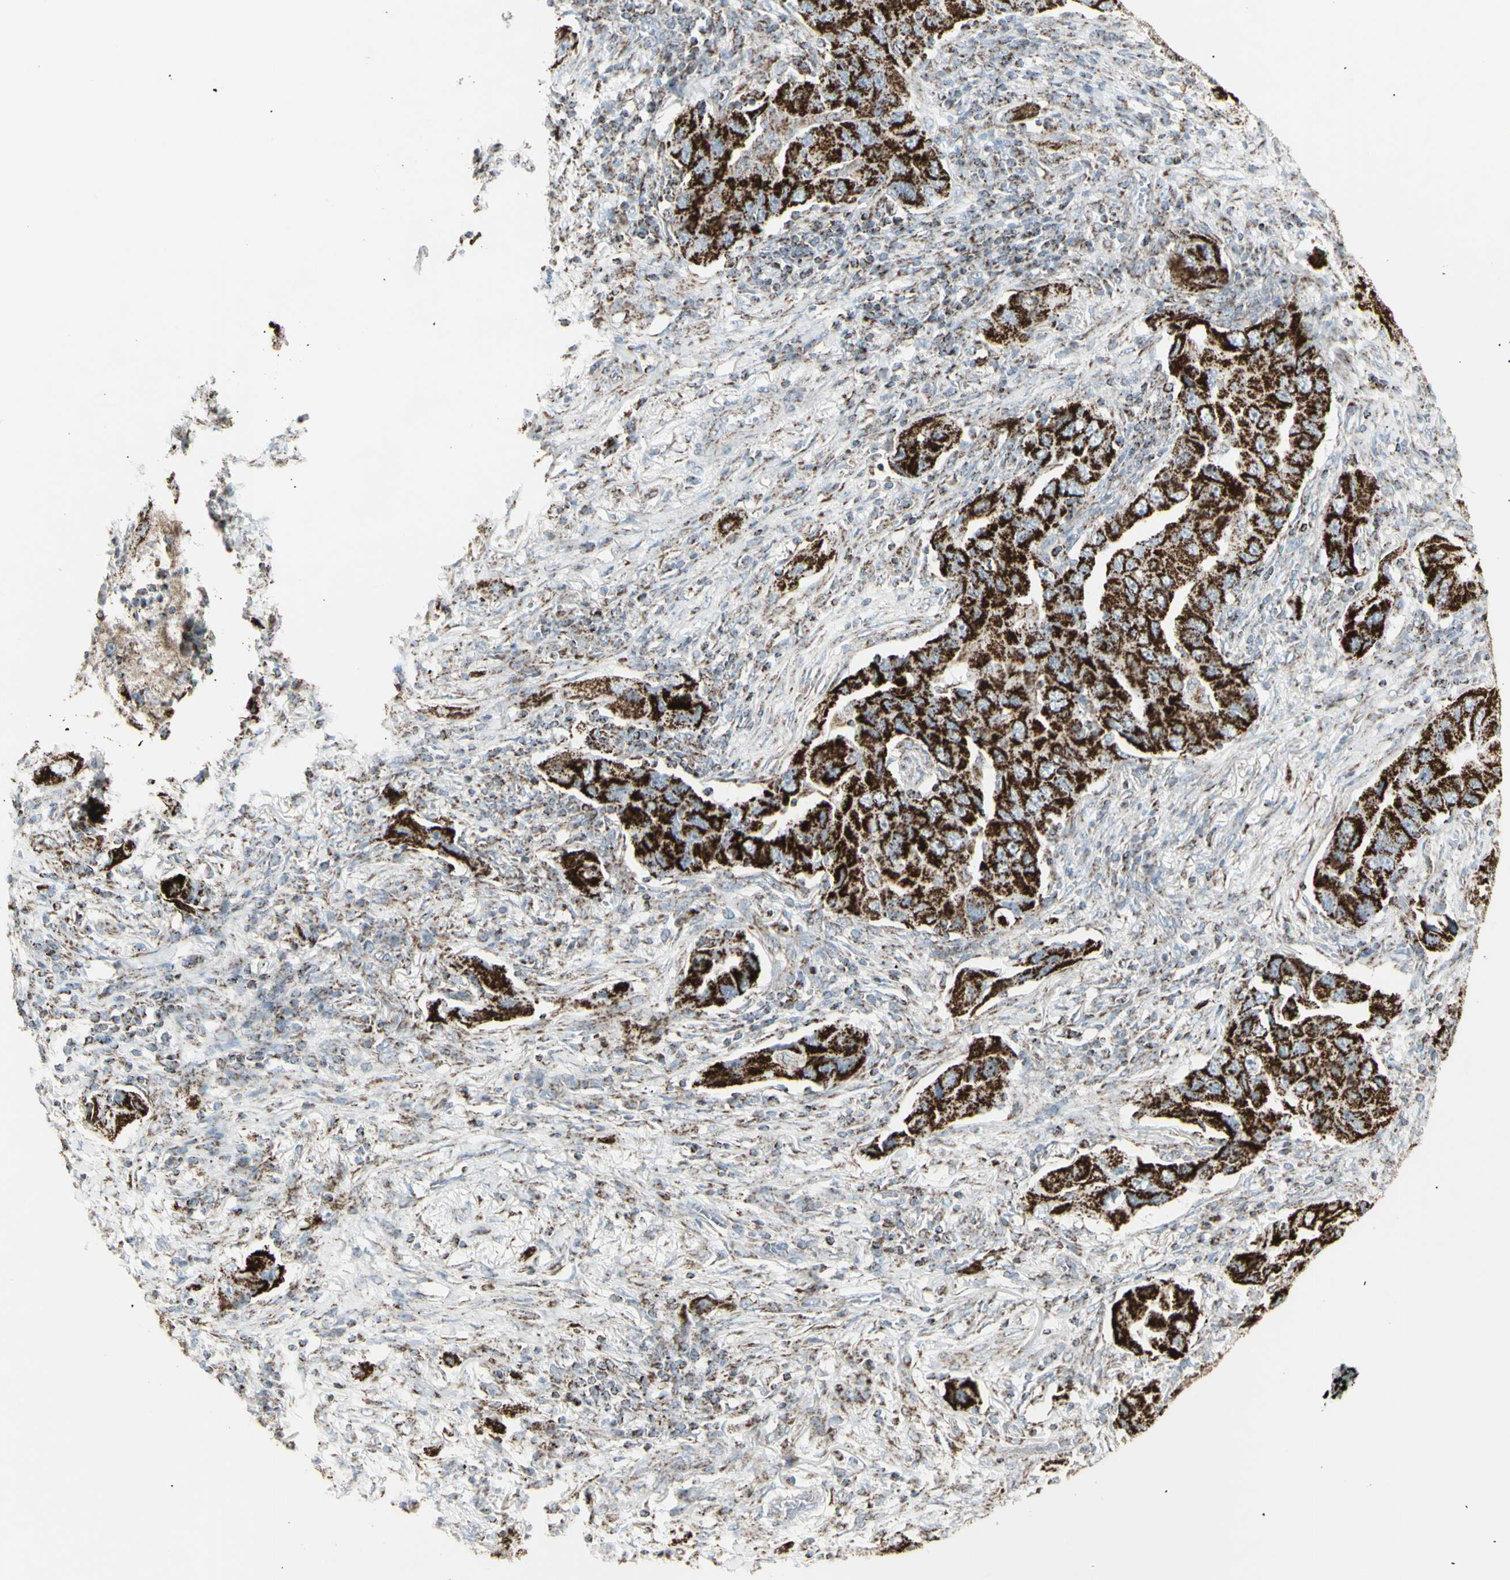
{"staining": {"intensity": "strong", "quantity": ">75%", "location": "cytoplasmic/membranous"}, "tissue": "lung cancer", "cell_type": "Tumor cells", "image_type": "cancer", "snomed": [{"axis": "morphology", "description": "Adenocarcinoma, NOS"}, {"axis": "topography", "description": "Lung"}], "caption": "Lung adenocarcinoma stained for a protein (brown) displays strong cytoplasmic/membranous positive expression in approximately >75% of tumor cells.", "gene": "PLGRKT", "patient": {"sex": "female", "age": 65}}